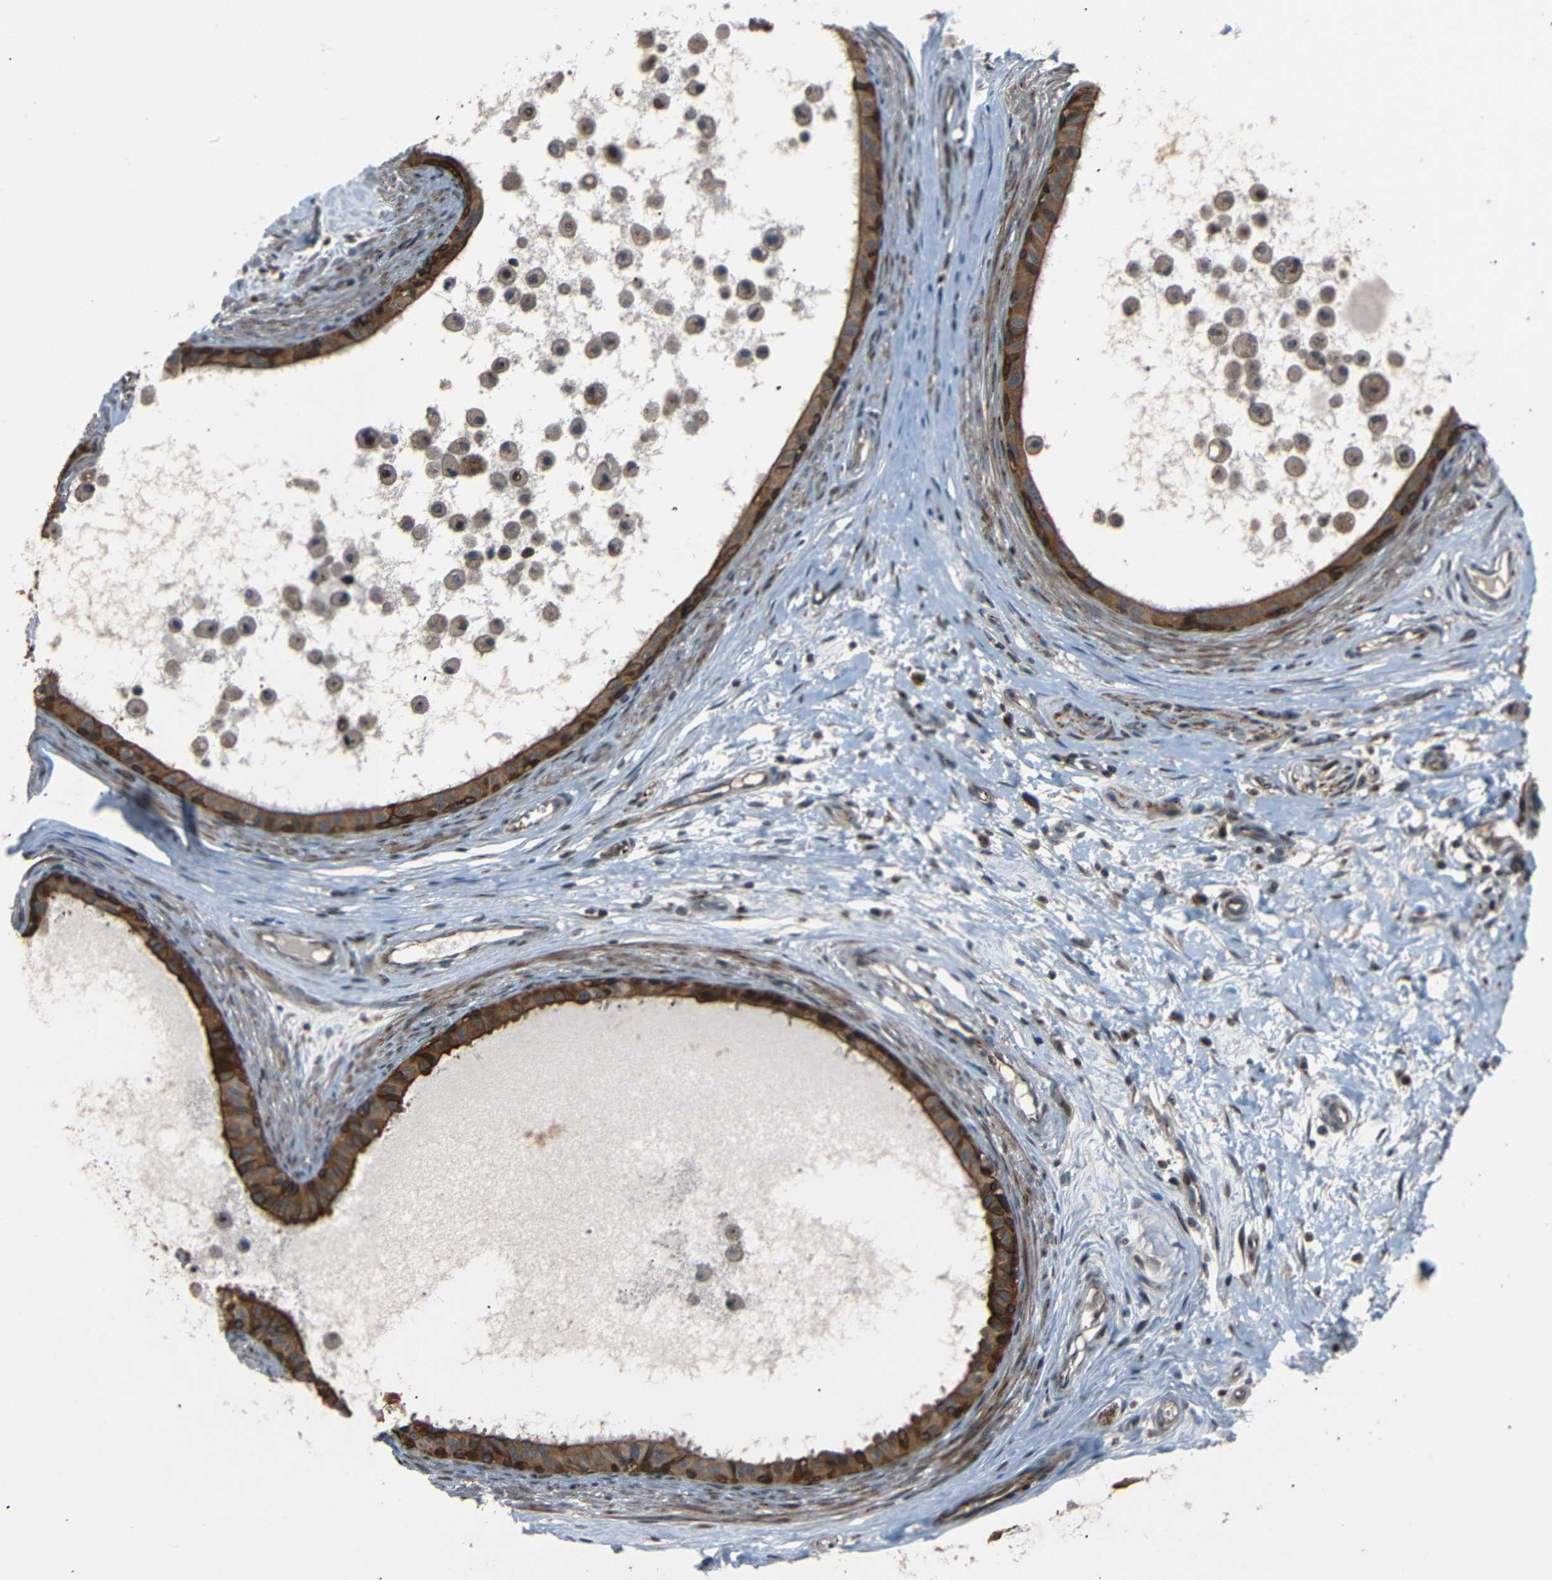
{"staining": {"intensity": "moderate", "quantity": ">75%", "location": "cytoplasmic/membranous"}, "tissue": "epididymis", "cell_type": "Glandular cells", "image_type": "normal", "snomed": [{"axis": "morphology", "description": "Normal tissue, NOS"}, {"axis": "morphology", "description": "Inflammation, NOS"}, {"axis": "topography", "description": "Epididymis"}], "caption": "Immunohistochemistry micrograph of unremarkable epididymis stained for a protein (brown), which demonstrates medium levels of moderate cytoplasmic/membranous expression in about >75% of glandular cells.", "gene": "AKAP9", "patient": {"sex": "male", "age": 85}}